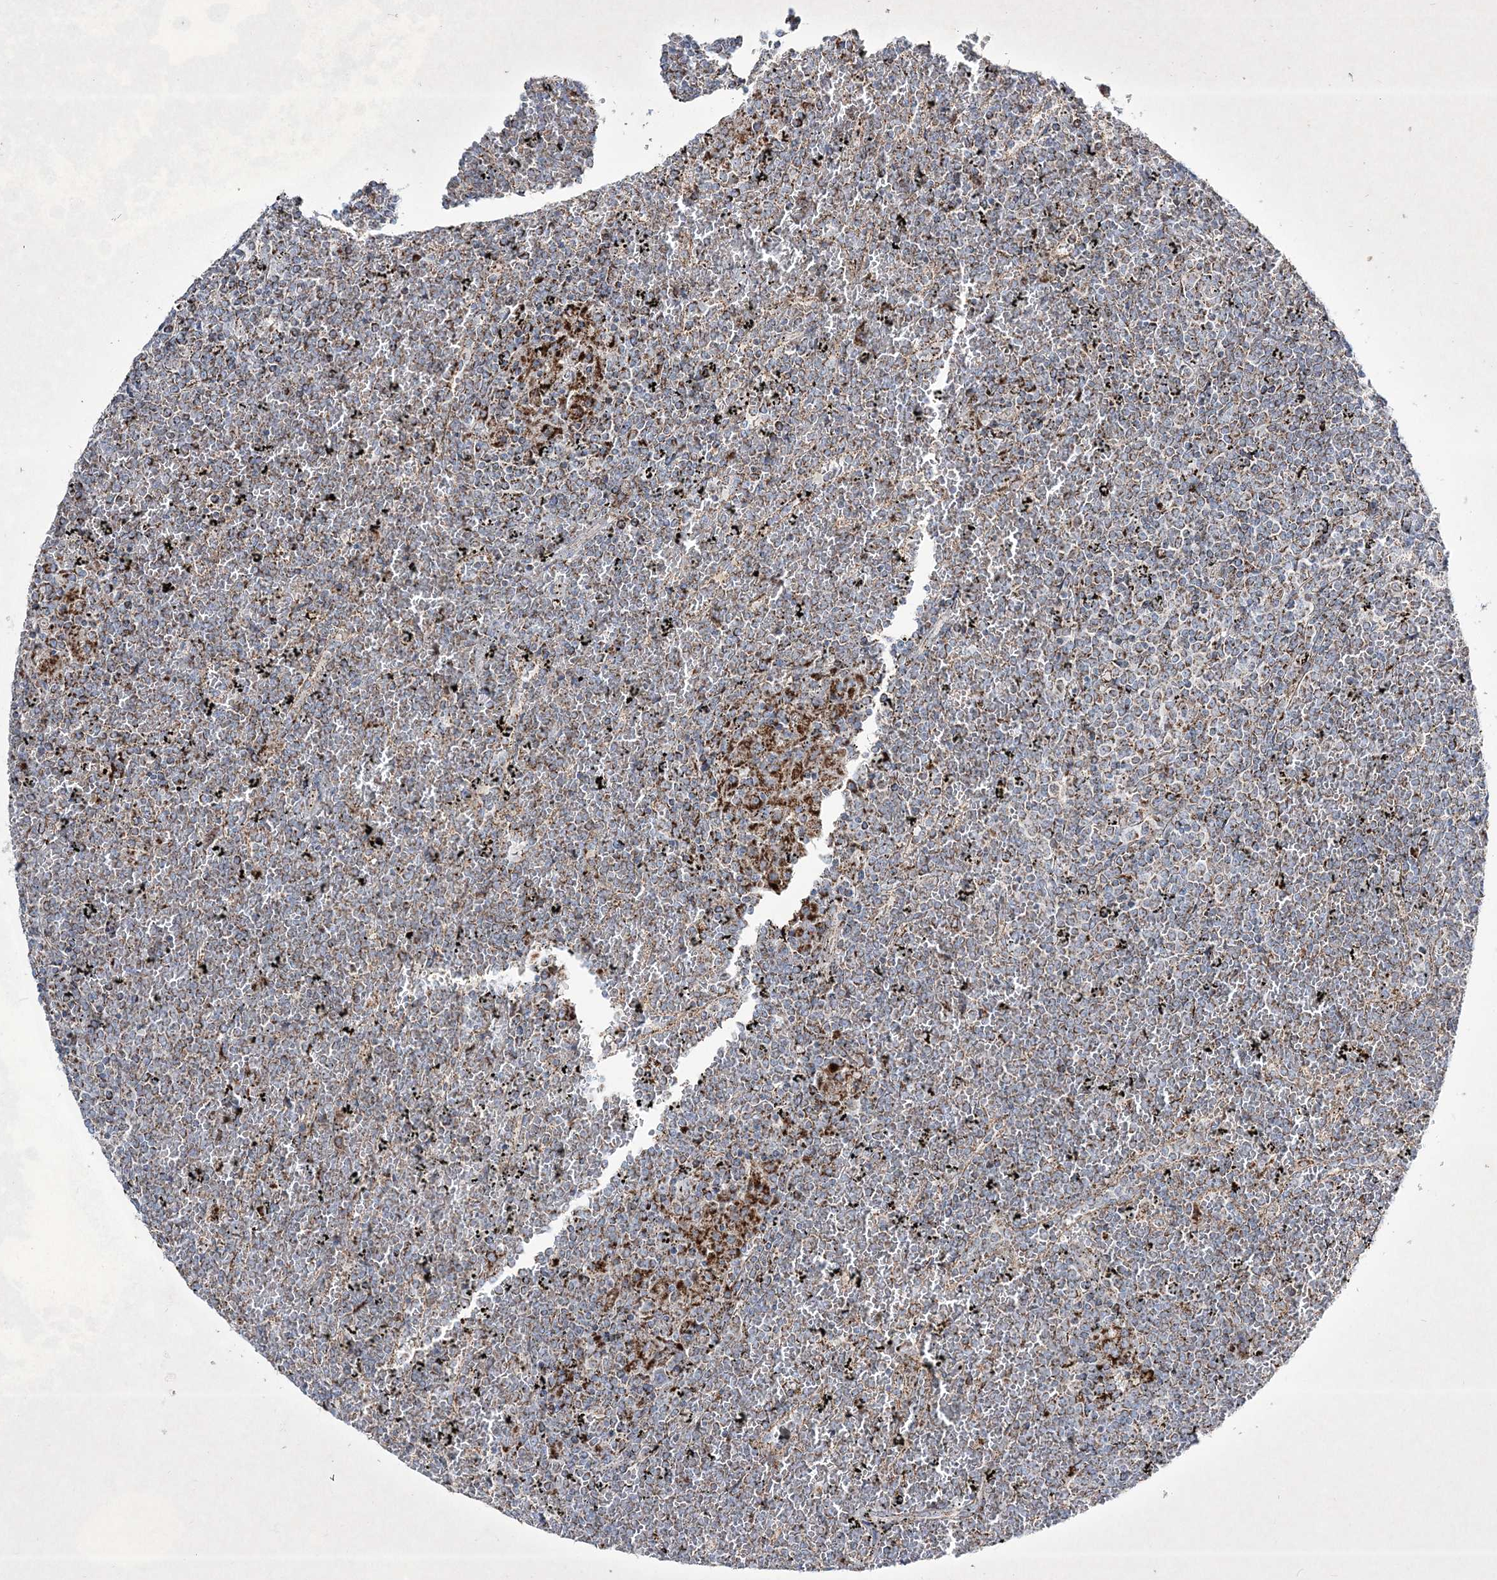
{"staining": {"intensity": "weak", "quantity": "<25%", "location": "cytoplasmic/membranous"}, "tissue": "lymphoma", "cell_type": "Tumor cells", "image_type": "cancer", "snomed": [{"axis": "morphology", "description": "Malignant lymphoma, non-Hodgkin's type, Low grade"}, {"axis": "topography", "description": "Spleen"}], "caption": "A photomicrograph of lymphoma stained for a protein exhibits no brown staining in tumor cells. (DAB immunohistochemistry (IHC) with hematoxylin counter stain).", "gene": "RICTOR", "patient": {"sex": "female", "age": 19}}